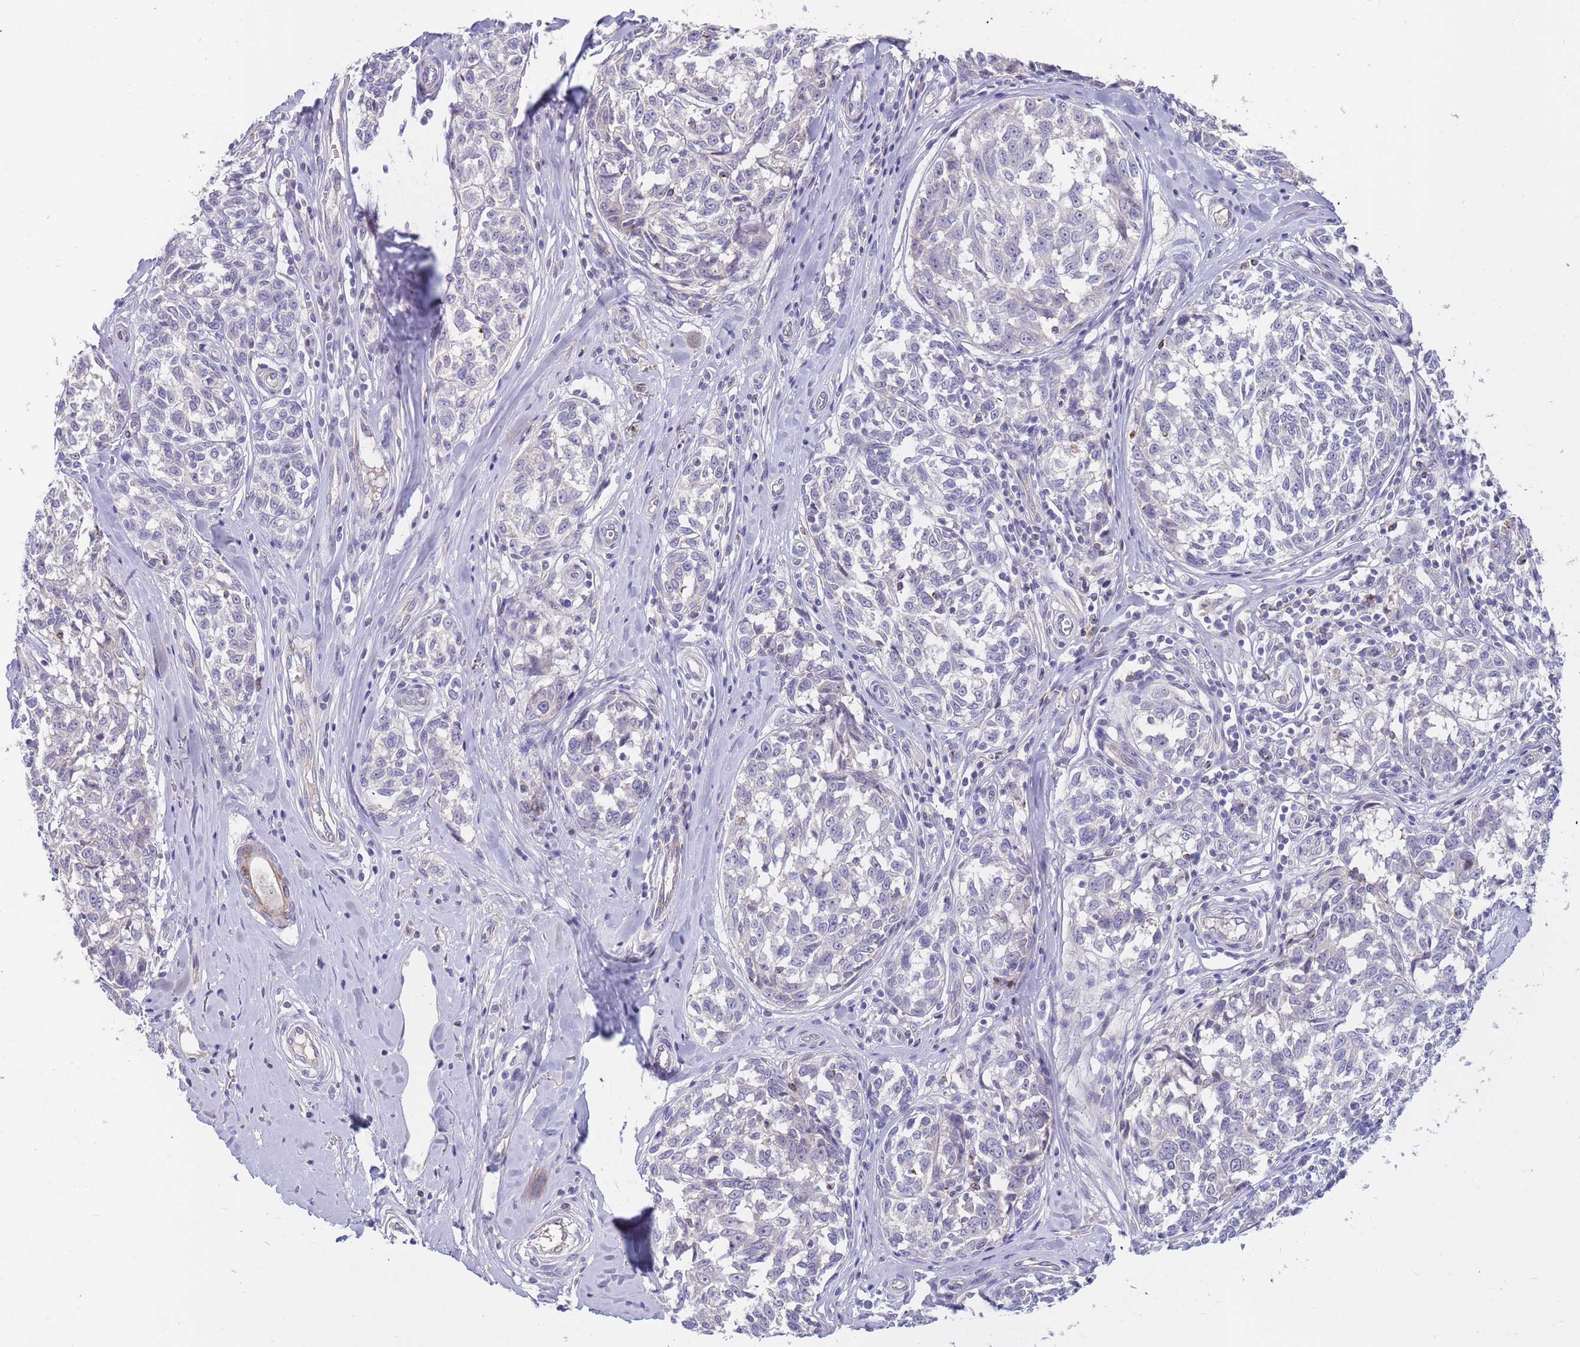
{"staining": {"intensity": "moderate", "quantity": "<25%", "location": "cytoplasmic/membranous"}, "tissue": "melanoma", "cell_type": "Tumor cells", "image_type": "cancer", "snomed": [{"axis": "morphology", "description": "Normal tissue, NOS"}, {"axis": "morphology", "description": "Malignant melanoma, NOS"}, {"axis": "topography", "description": "Skin"}], "caption": "High-power microscopy captured an immunohistochemistry micrograph of malignant melanoma, revealing moderate cytoplasmic/membranous expression in approximately <25% of tumor cells. The staining is performed using DAB brown chromogen to label protein expression. The nuclei are counter-stained blue using hematoxylin.", "gene": "BORCS5", "patient": {"sex": "female", "age": 64}}